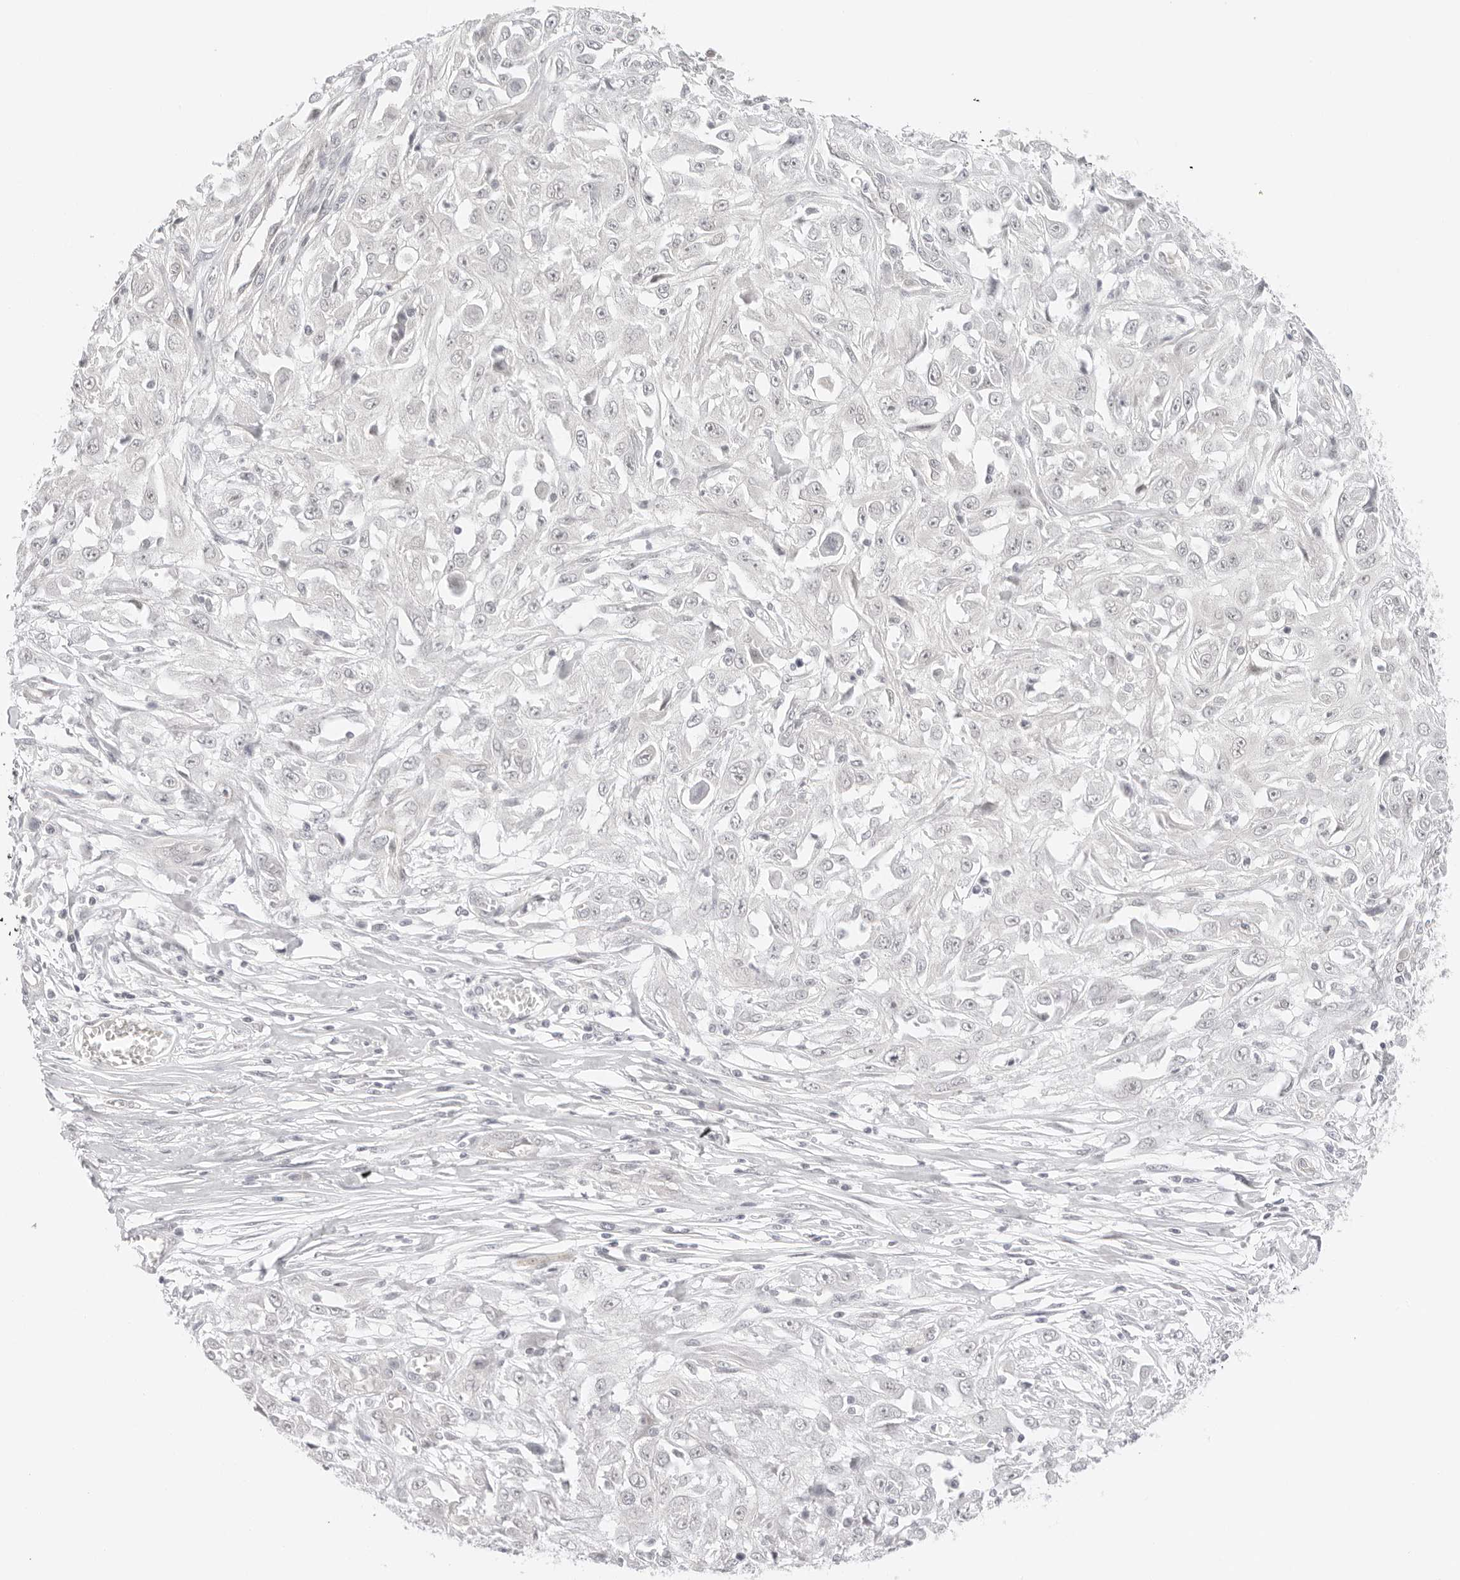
{"staining": {"intensity": "negative", "quantity": "none", "location": "none"}, "tissue": "skin cancer", "cell_type": "Tumor cells", "image_type": "cancer", "snomed": [{"axis": "morphology", "description": "Squamous cell carcinoma, NOS"}, {"axis": "morphology", "description": "Squamous cell carcinoma, metastatic, NOS"}, {"axis": "topography", "description": "Skin"}, {"axis": "topography", "description": "Lymph node"}], "caption": "Skin squamous cell carcinoma was stained to show a protein in brown. There is no significant expression in tumor cells. (DAB (3,3'-diaminobenzidine) immunohistochemistry with hematoxylin counter stain).", "gene": "MED18", "patient": {"sex": "male", "age": 75}}